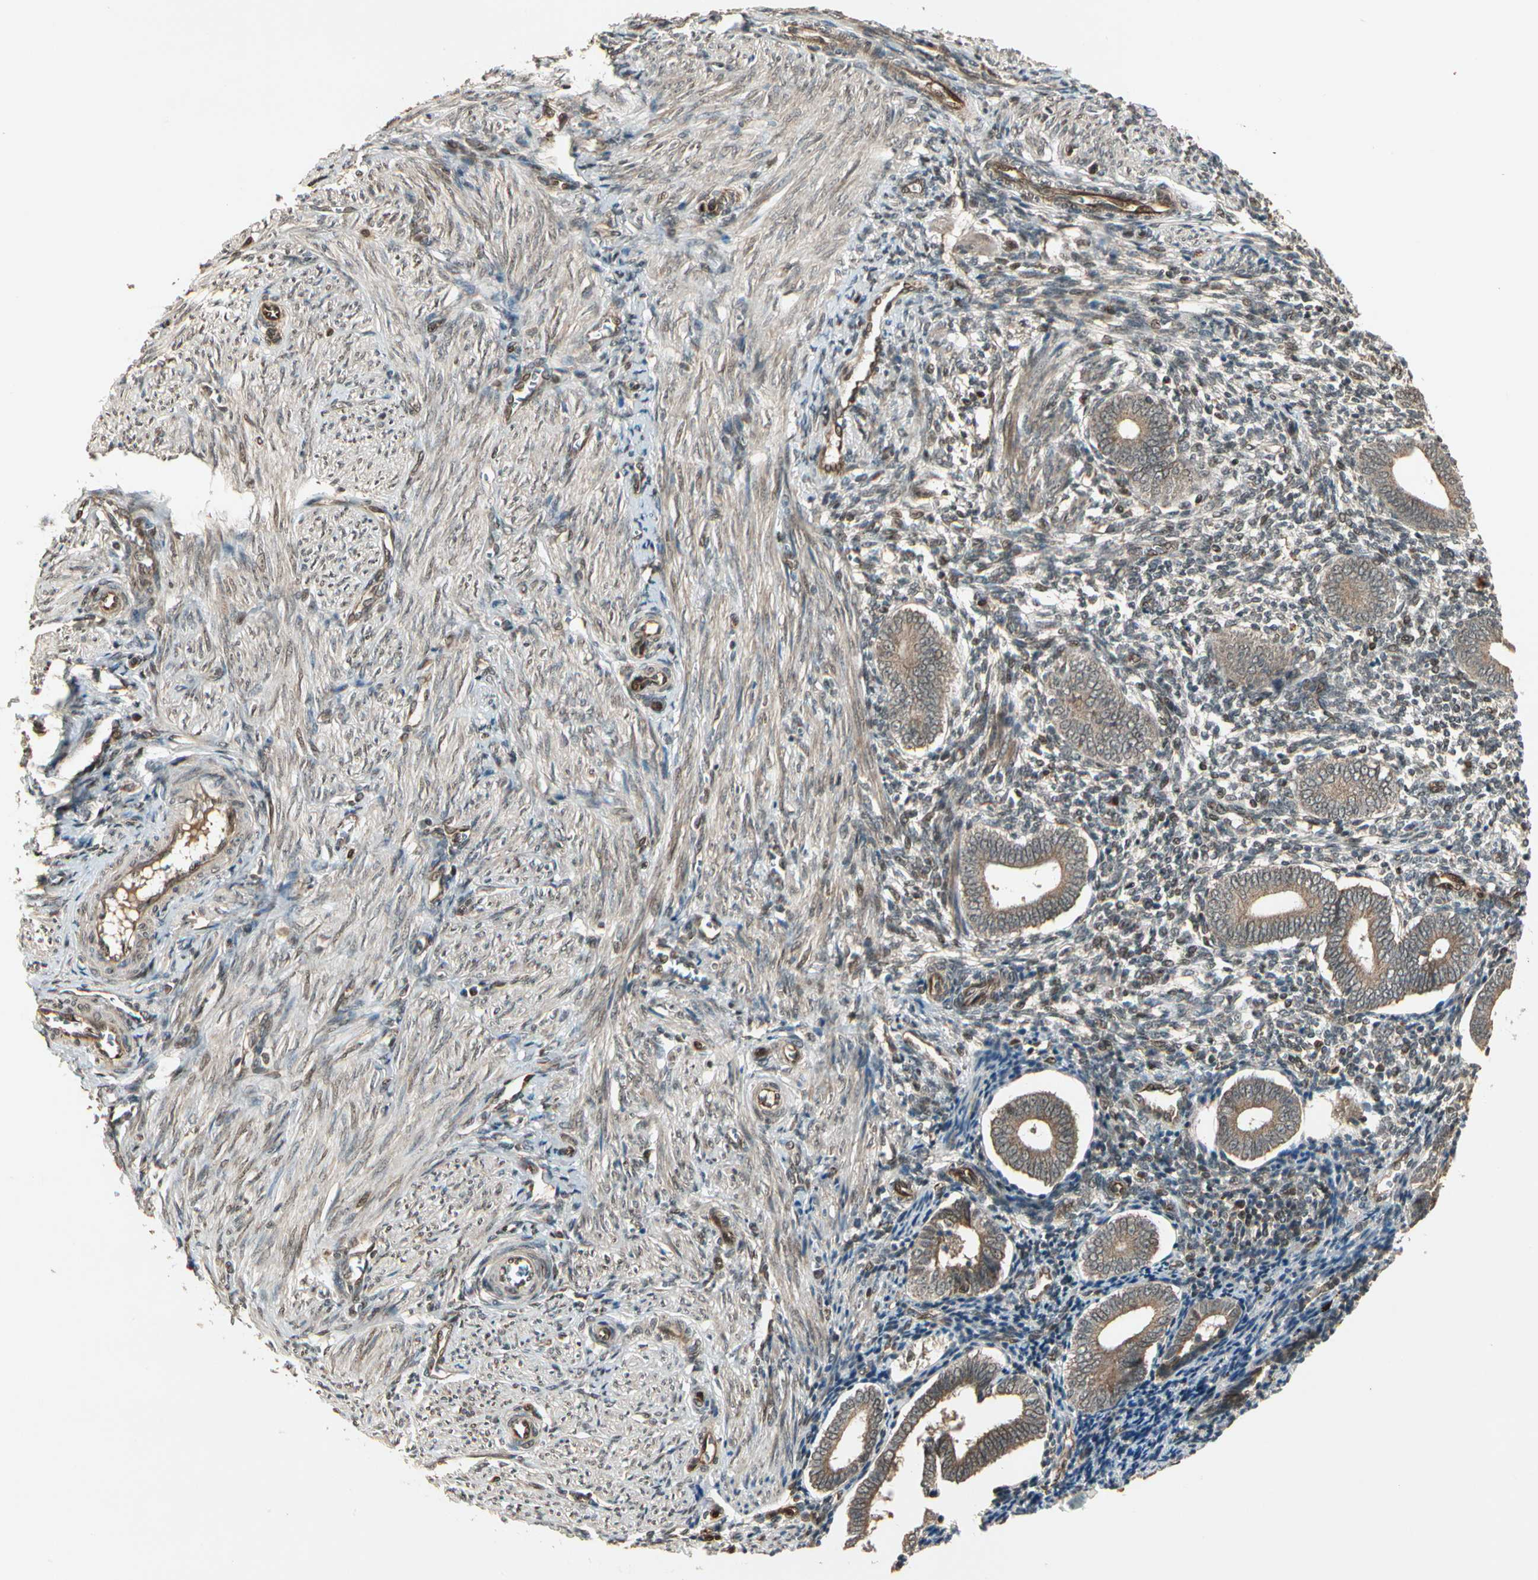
{"staining": {"intensity": "moderate", "quantity": ">75%", "location": "cytoplasmic/membranous"}, "tissue": "endometrium", "cell_type": "Cells in endometrial stroma", "image_type": "normal", "snomed": [{"axis": "morphology", "description": "Normal tissue, NOS"}, {"axis": "topography", "description": "Uterus"}, {"axis": "topography", "description": "Endometrium"}], "caption": "DAB immunohistochemical staining of normal endometrium shows moderate cytoplasmic/membranous protein staining in approximately >75% of cells in endometrial stroma.", "gene": "GLUL", "patient": {"sex": "female", "age": 33}}